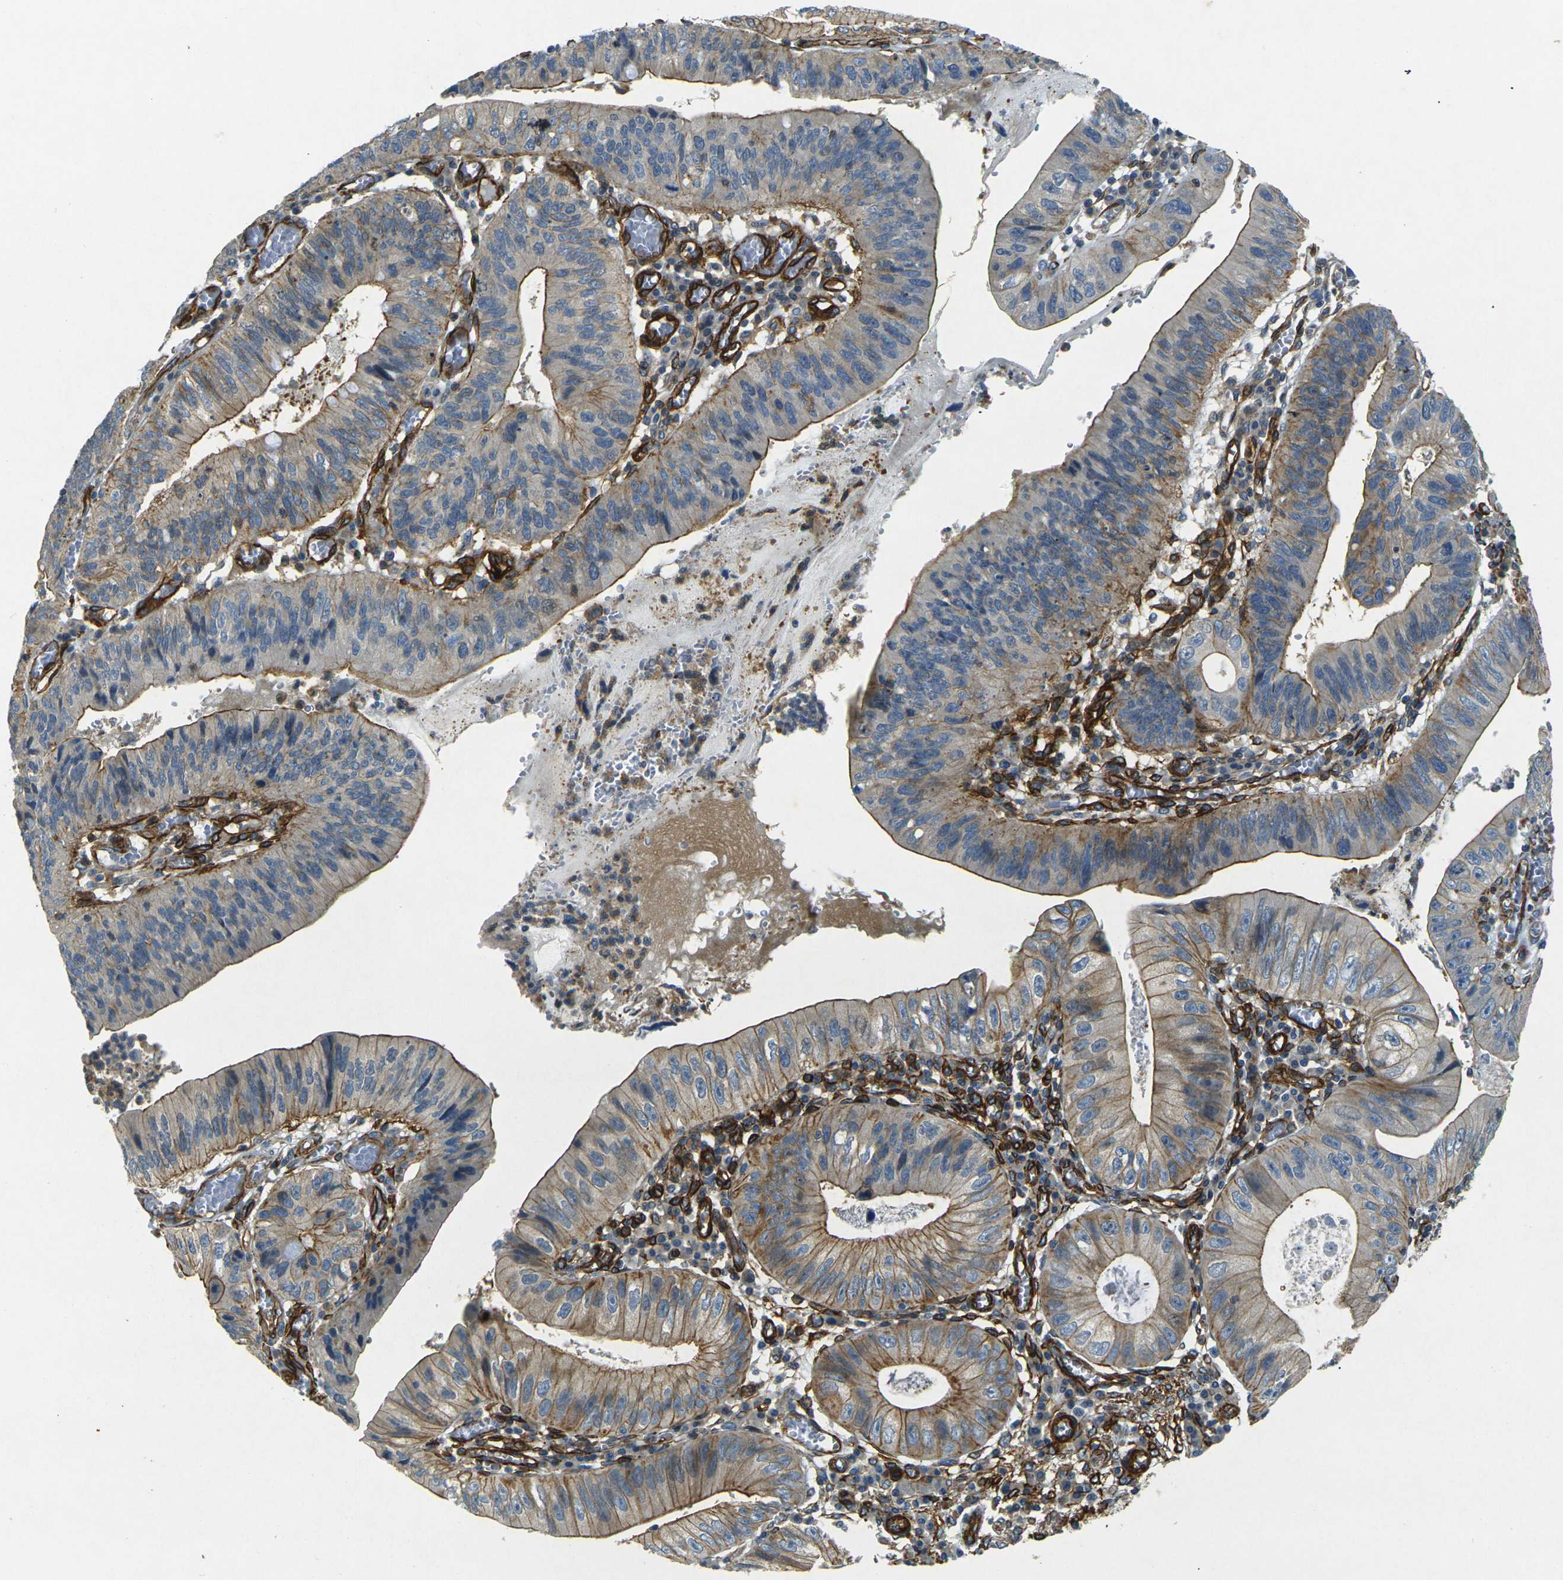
{"staining": {"intensity": "weak", "quantity": "25%-75%", "location": "cytoplasmic/membranous"}, "tissue": "stomach cancer", "cell_type": "Tumor cells", "image_type": "cancer", "snomed": [{"axis": "morphology", "description": "Adenocarcinoma, NOS"}, {"axis": "topography", "description": "Stomach"}], "caption": "This photomicrograph demonstrates immunohistochemistry (IHC) staining of adenocarcinoma (stomach), with low weak cytoplasmic/membranous positivity in about 25%-75% of tumor cells.", "gene": "EPHA7", "patient": {"sex": "male", "age": 59}}